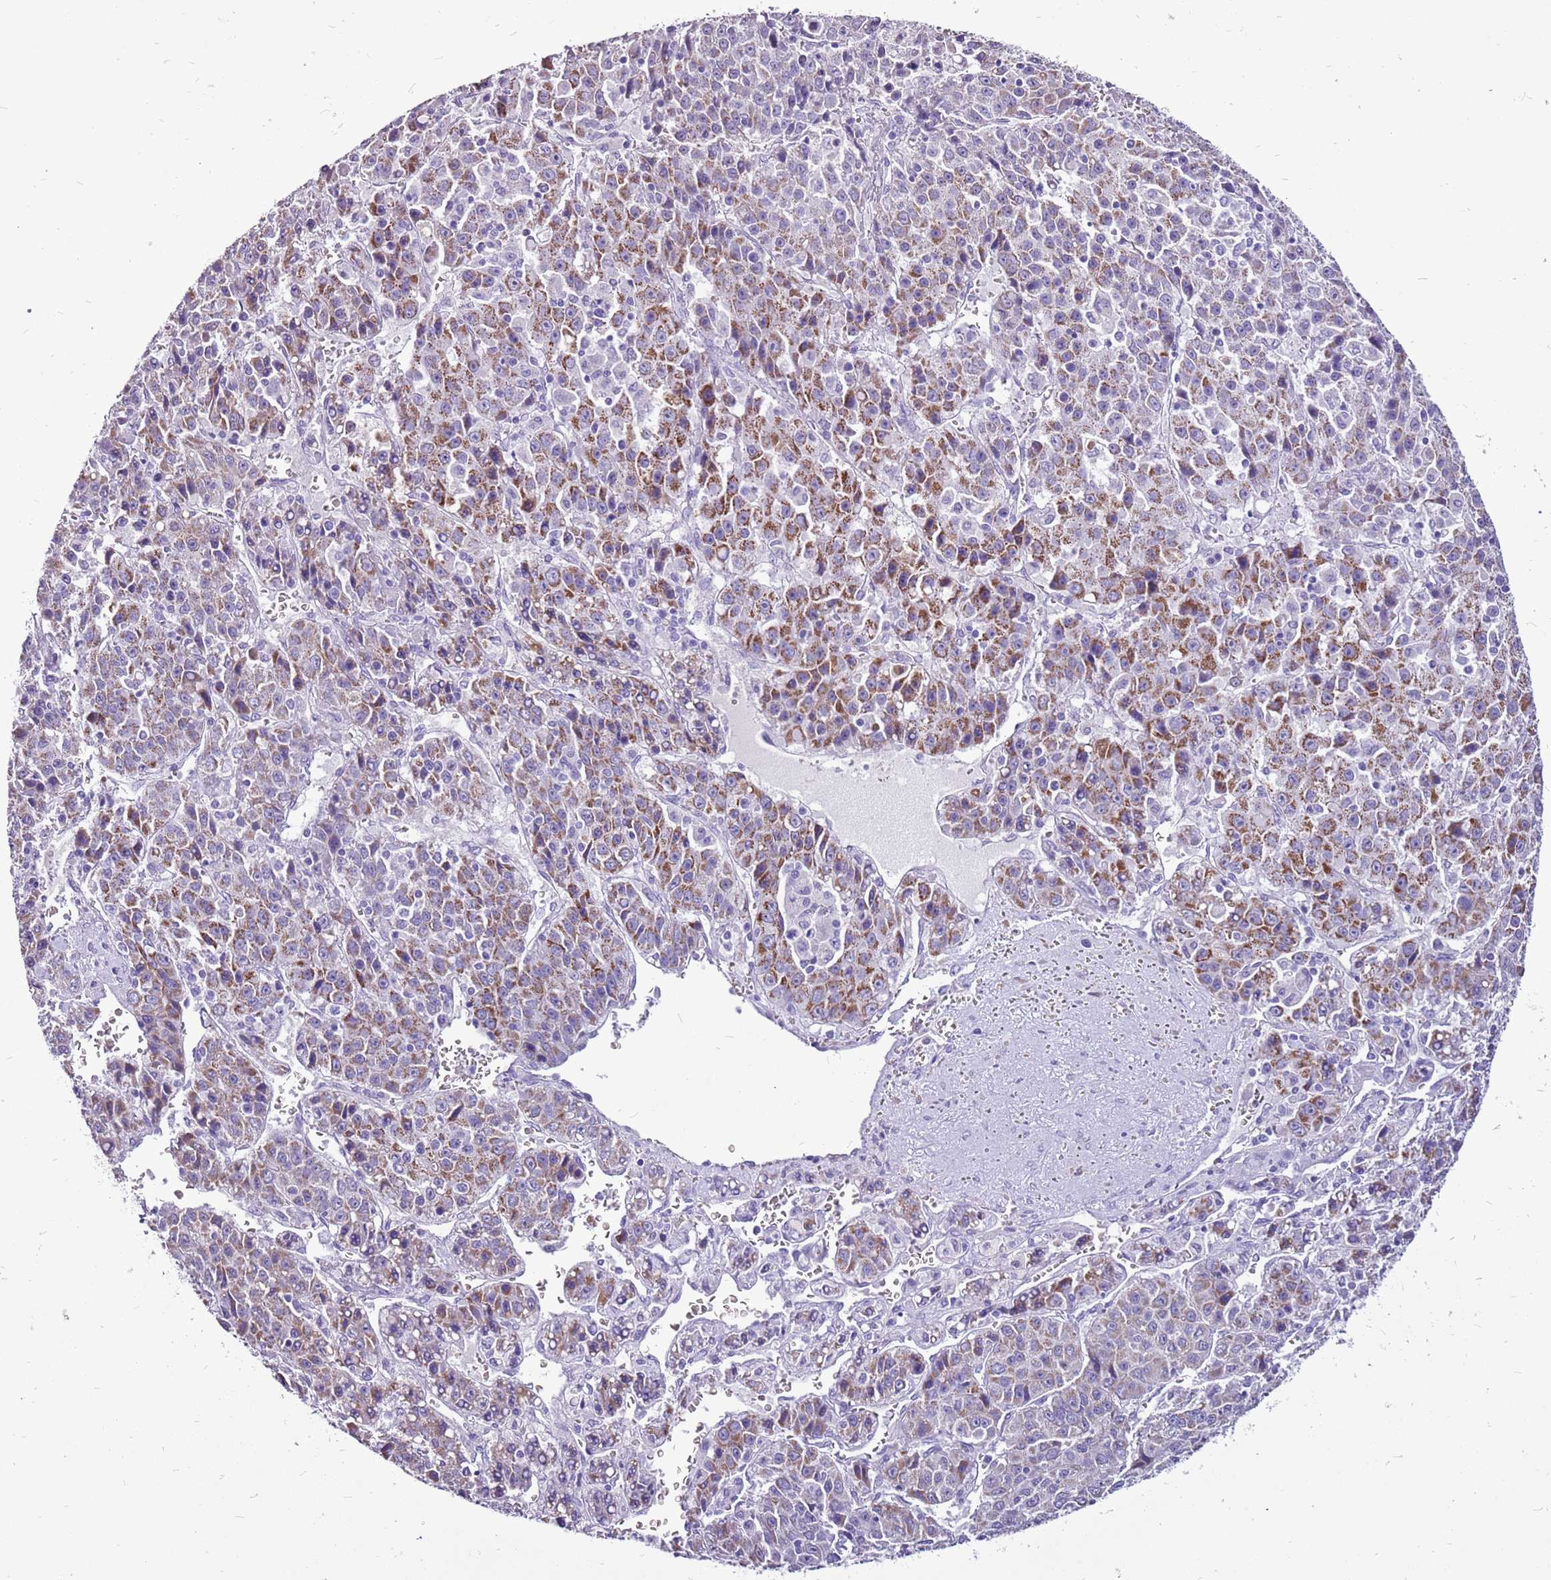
{"staining": {"intensity": "moderate", "quantity": ">75%", "location": "cytoplasmic/membranous"}, "tissue": "liver cancer", "cell_type": "Tumor cells", "image_type": "cancer", "snomed": [{"axis": "morphology", "description": "Carcinoma, Hepatocellular, NOS"}, {"axis": "topography", "description": "Liver"}], "caption": "Hepatocellular carcinoma (liver) stained for a protein (brown) exhibits moderate cytoplasmic/membranous positive expression in about >75% of tumor cells.", "gene": "ACSS3", "patient": {"sex": "female", "age": 53}}